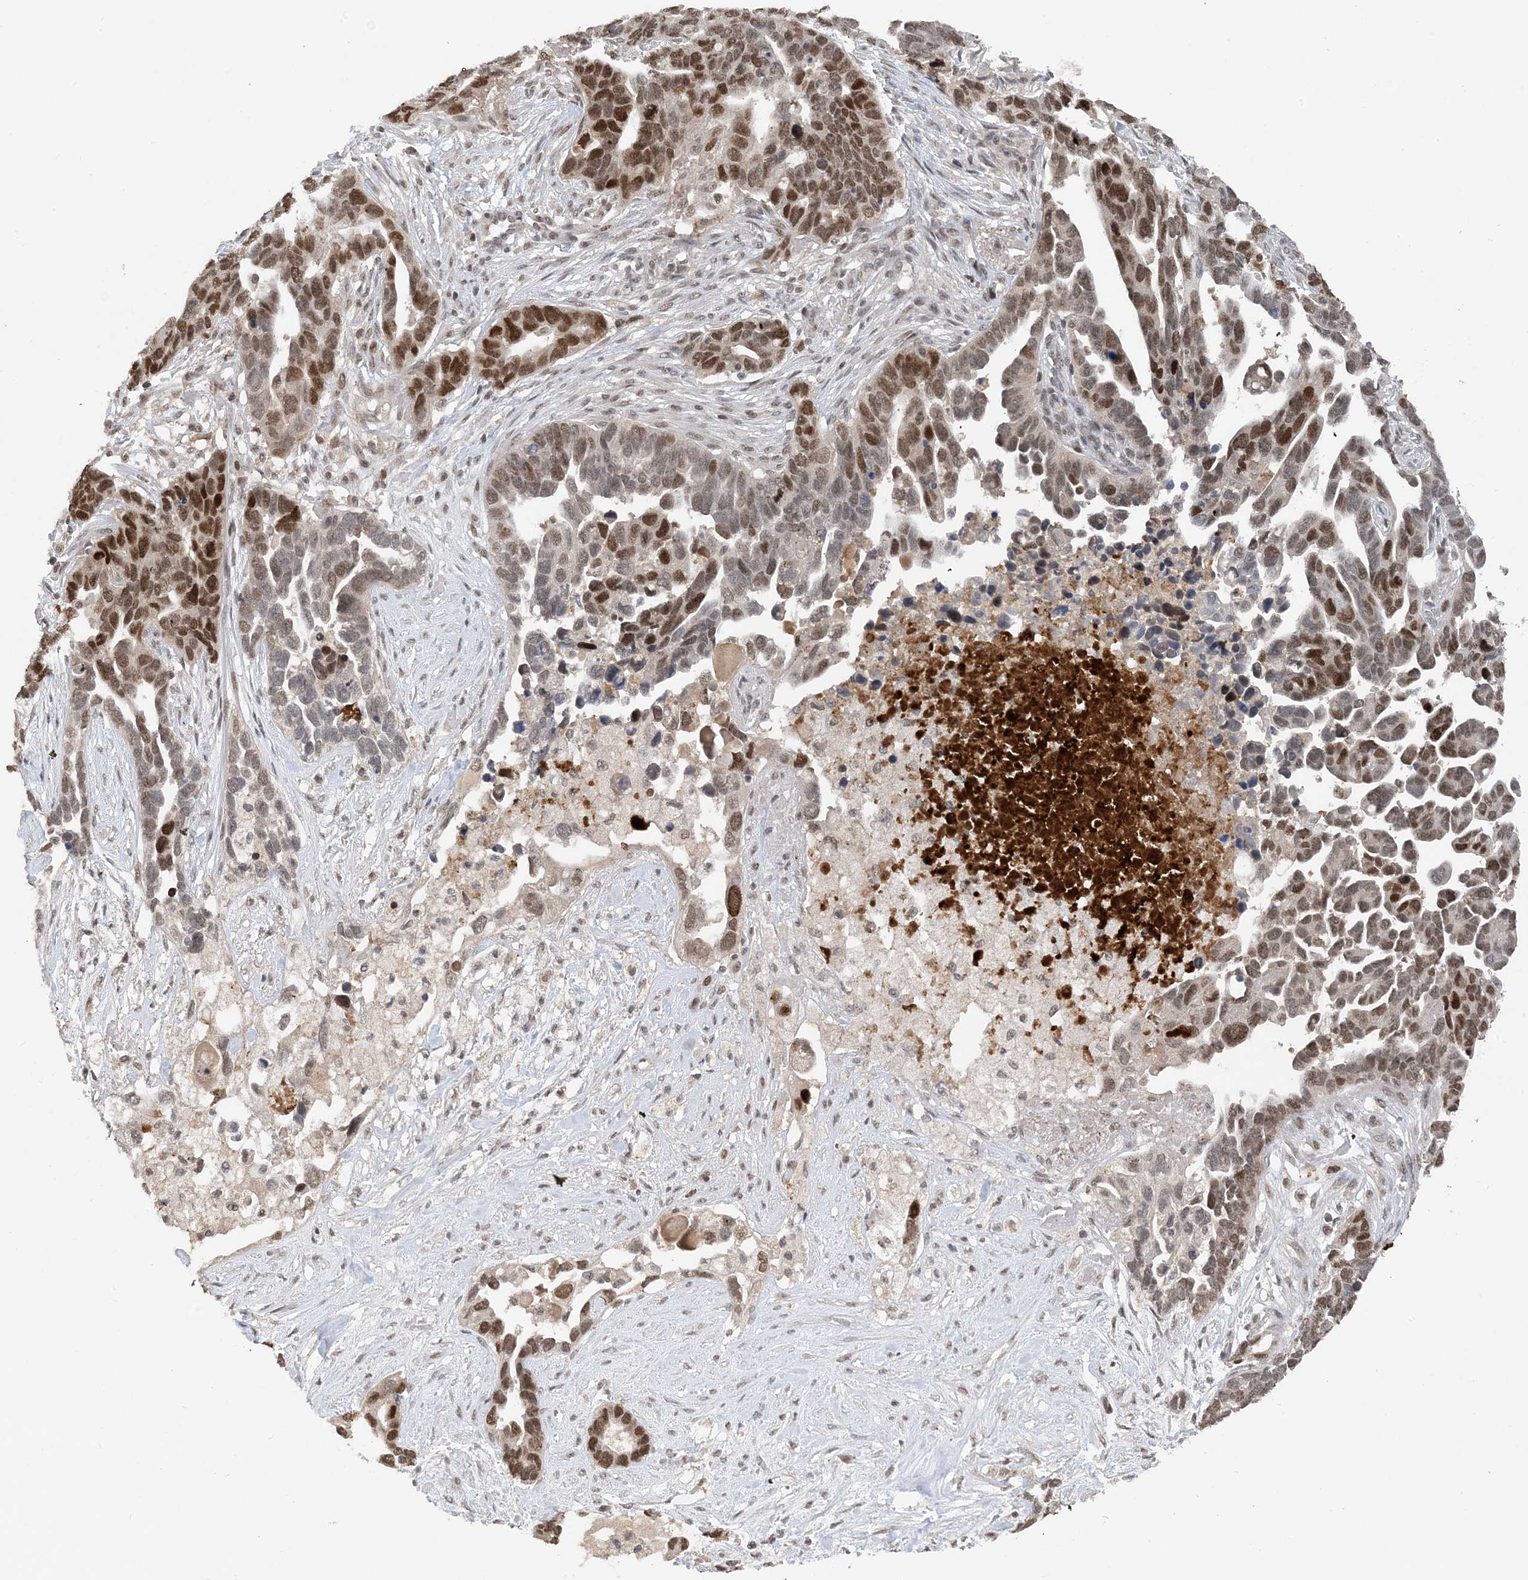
{"staining": {"intensity": "moderate", "quantity": ">75%", "location": "nuclear"}, "tissue": "ovarian cancer", "cell_type": "Tumor cells", "image_type": "cancer", "snomed": [{"axis": "morphology", "description": "Cystadenocarcinoma, serous, NOS"}, {"axis": "topography", "description": "Ovary"}], "caption": "Ovarian cancer (serous cystadenocarcinoma) stained with a brown dye exhibits moderate nuclear positive expression in approximately >75% of tumor cells.", "gene": "ACYP2", "patient": {"sex": "female", "age": 54}}